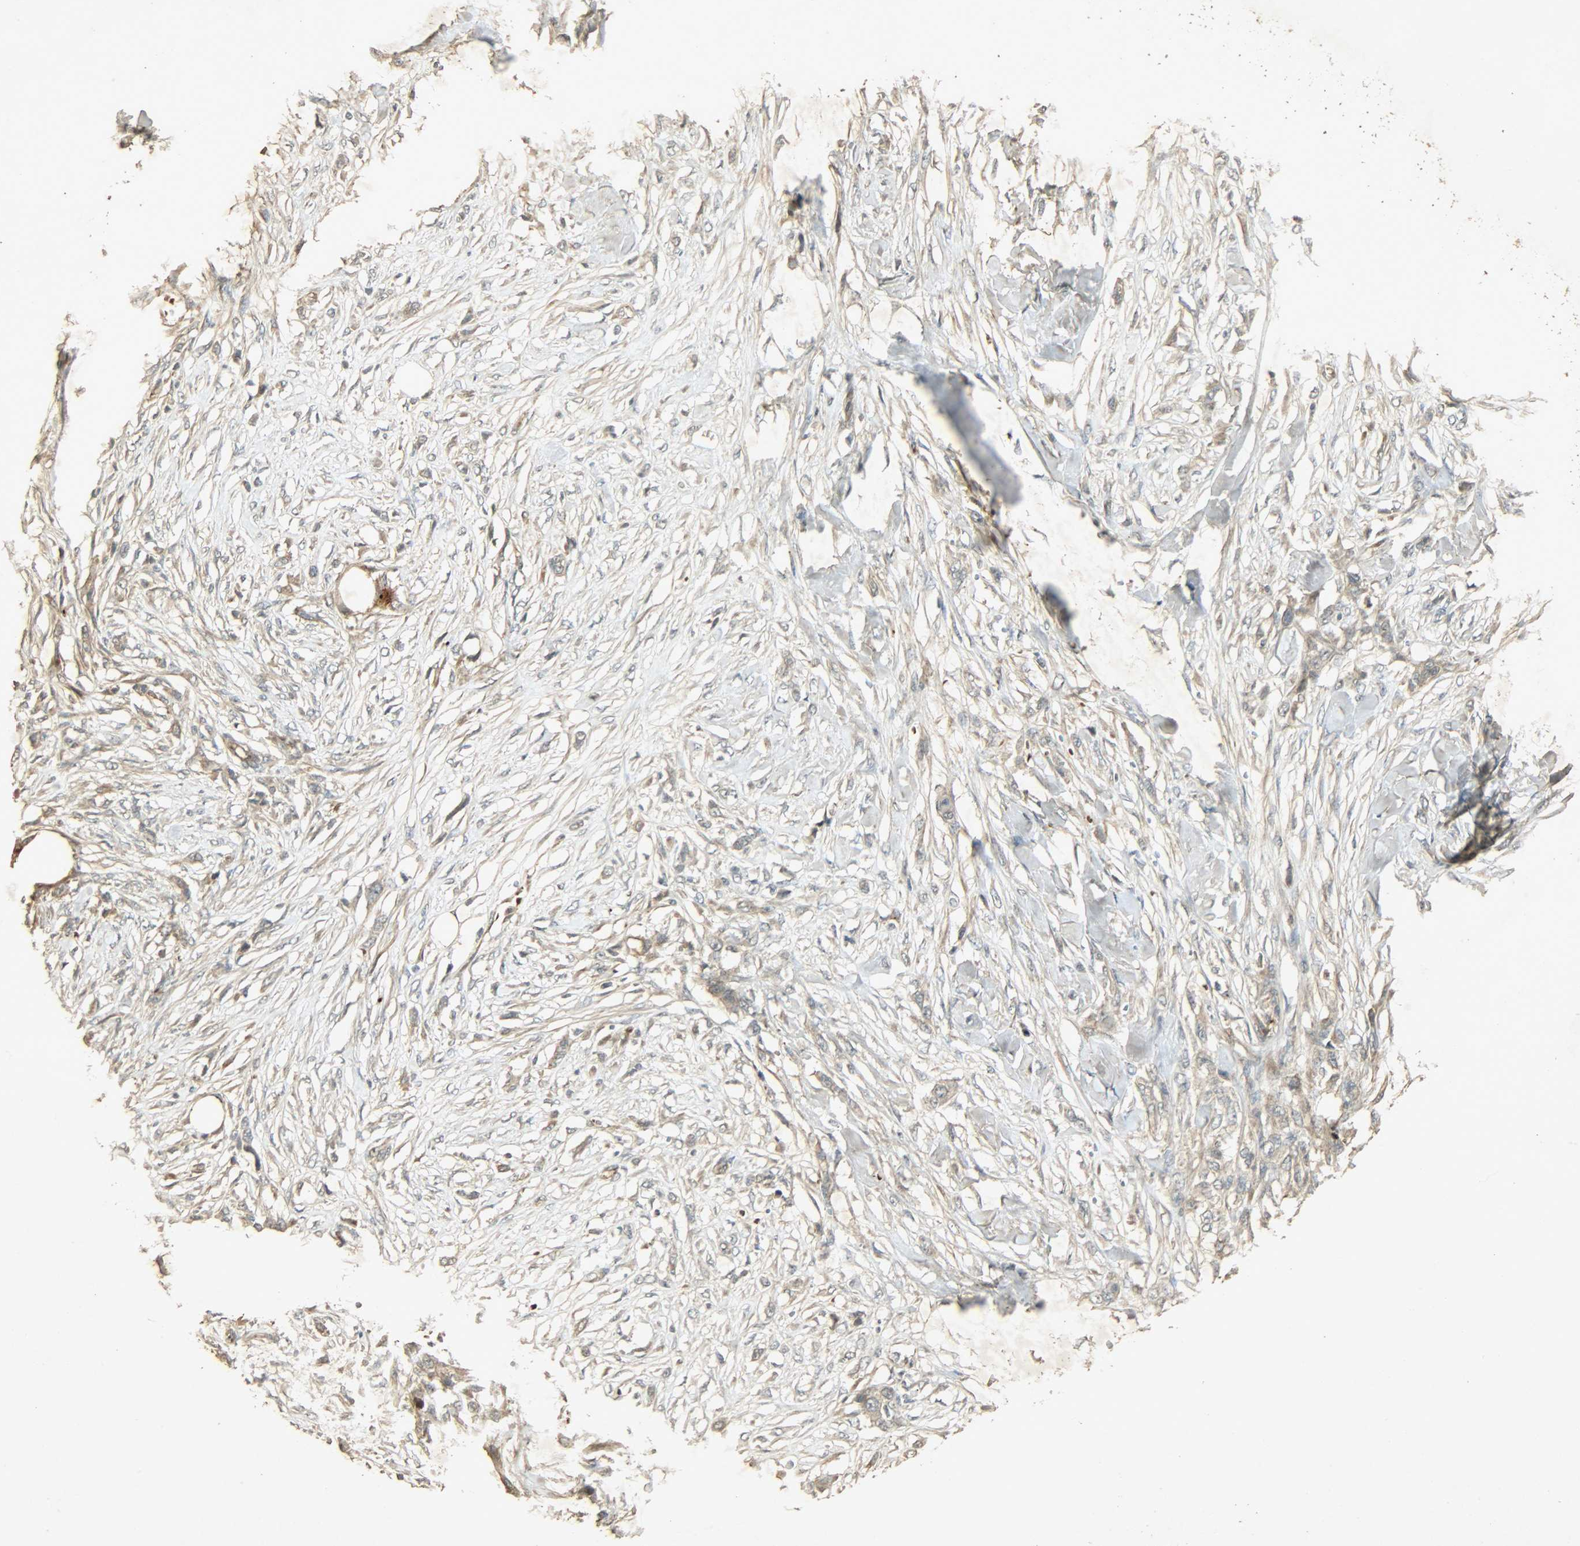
{"staining": {"intensity": "weak", "quantity": ">75%", "location": "cytoplasmic/membranous"}, "tissue": "skin cancer", "cell_type": "Tumor cells", "image_type": "cancer", "snomed": [{"axis": "morphology", "description": "Normal tissue, NOS"}, {"axis": "morphology", "description": "Squamous cell carcinoma, NOS"}, {"axis": "topography", "description": "Skin"}], "caption": "Skin cancer was stained to show a protein in brown. There is low levels of weak cytoplasmic/membranous positivity in approximately >75% of tumor cells. The staining was performed using DAB (3,3'-diaminobenzidine) to visualize the protein expression in brown, while the nuclei were stained in blue with hematoxylin (Magnification: 20x).", "gene": "ATP2B1", "patient": {"sex": "female", "age": 59}}